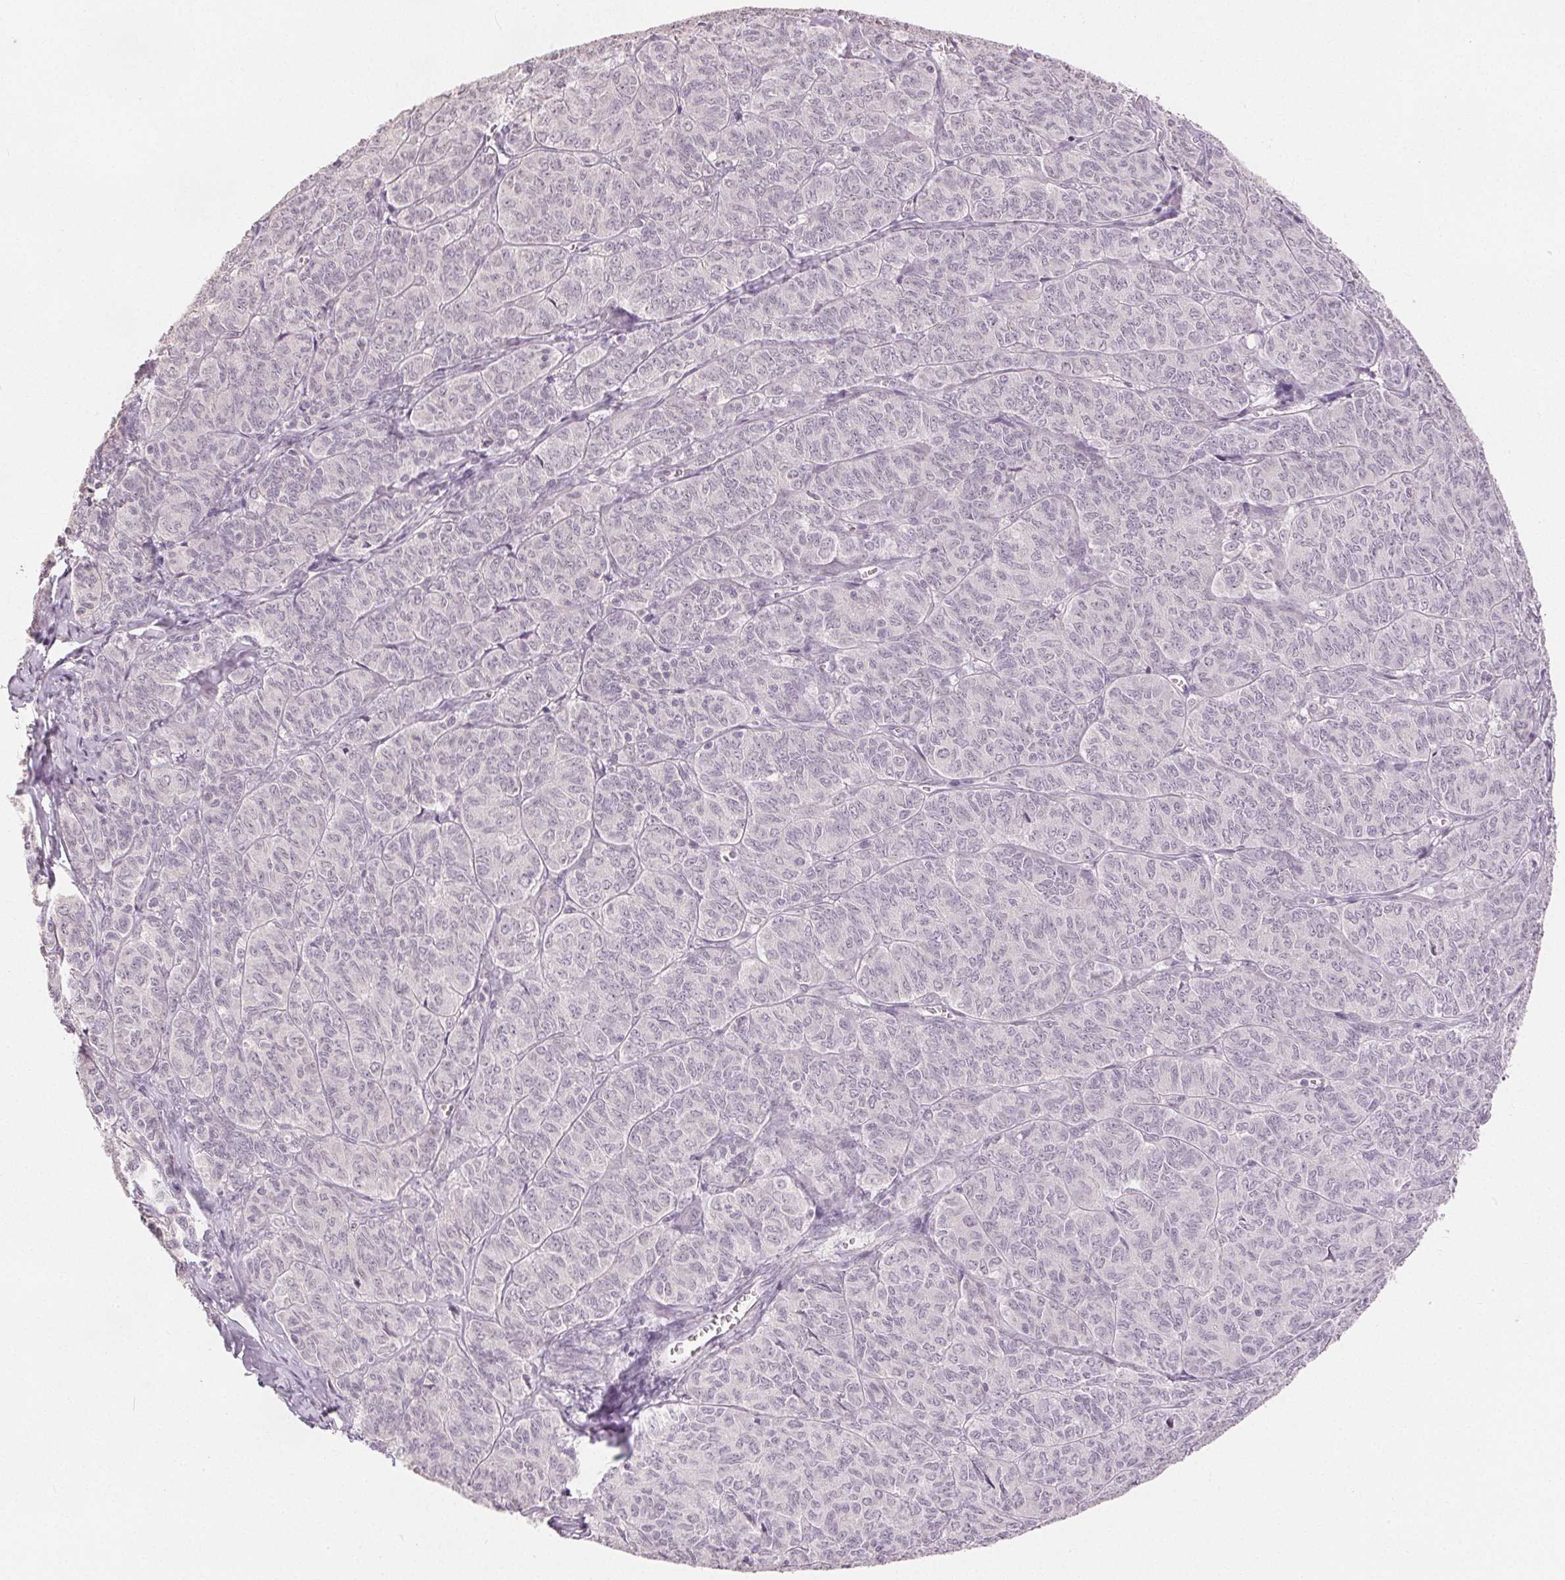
{"staining": {"intensity": "negative", "quantity": "none", "location": "none"}, "tissue": "ovarian cancer", "cell_type": "Tumor cells", "image_type": "cancer", "snomed": [{"axis": "morphology", "description": "Carcinoma, endometroid"}, {"axis": "topography", "description": "Ovary"}], "caption": "The image shows no staining of tumor cells in endometroid carcinoma (ovarian).", "gene": "SLC27A5", "patient": {"sex": "female", "age": 80}}